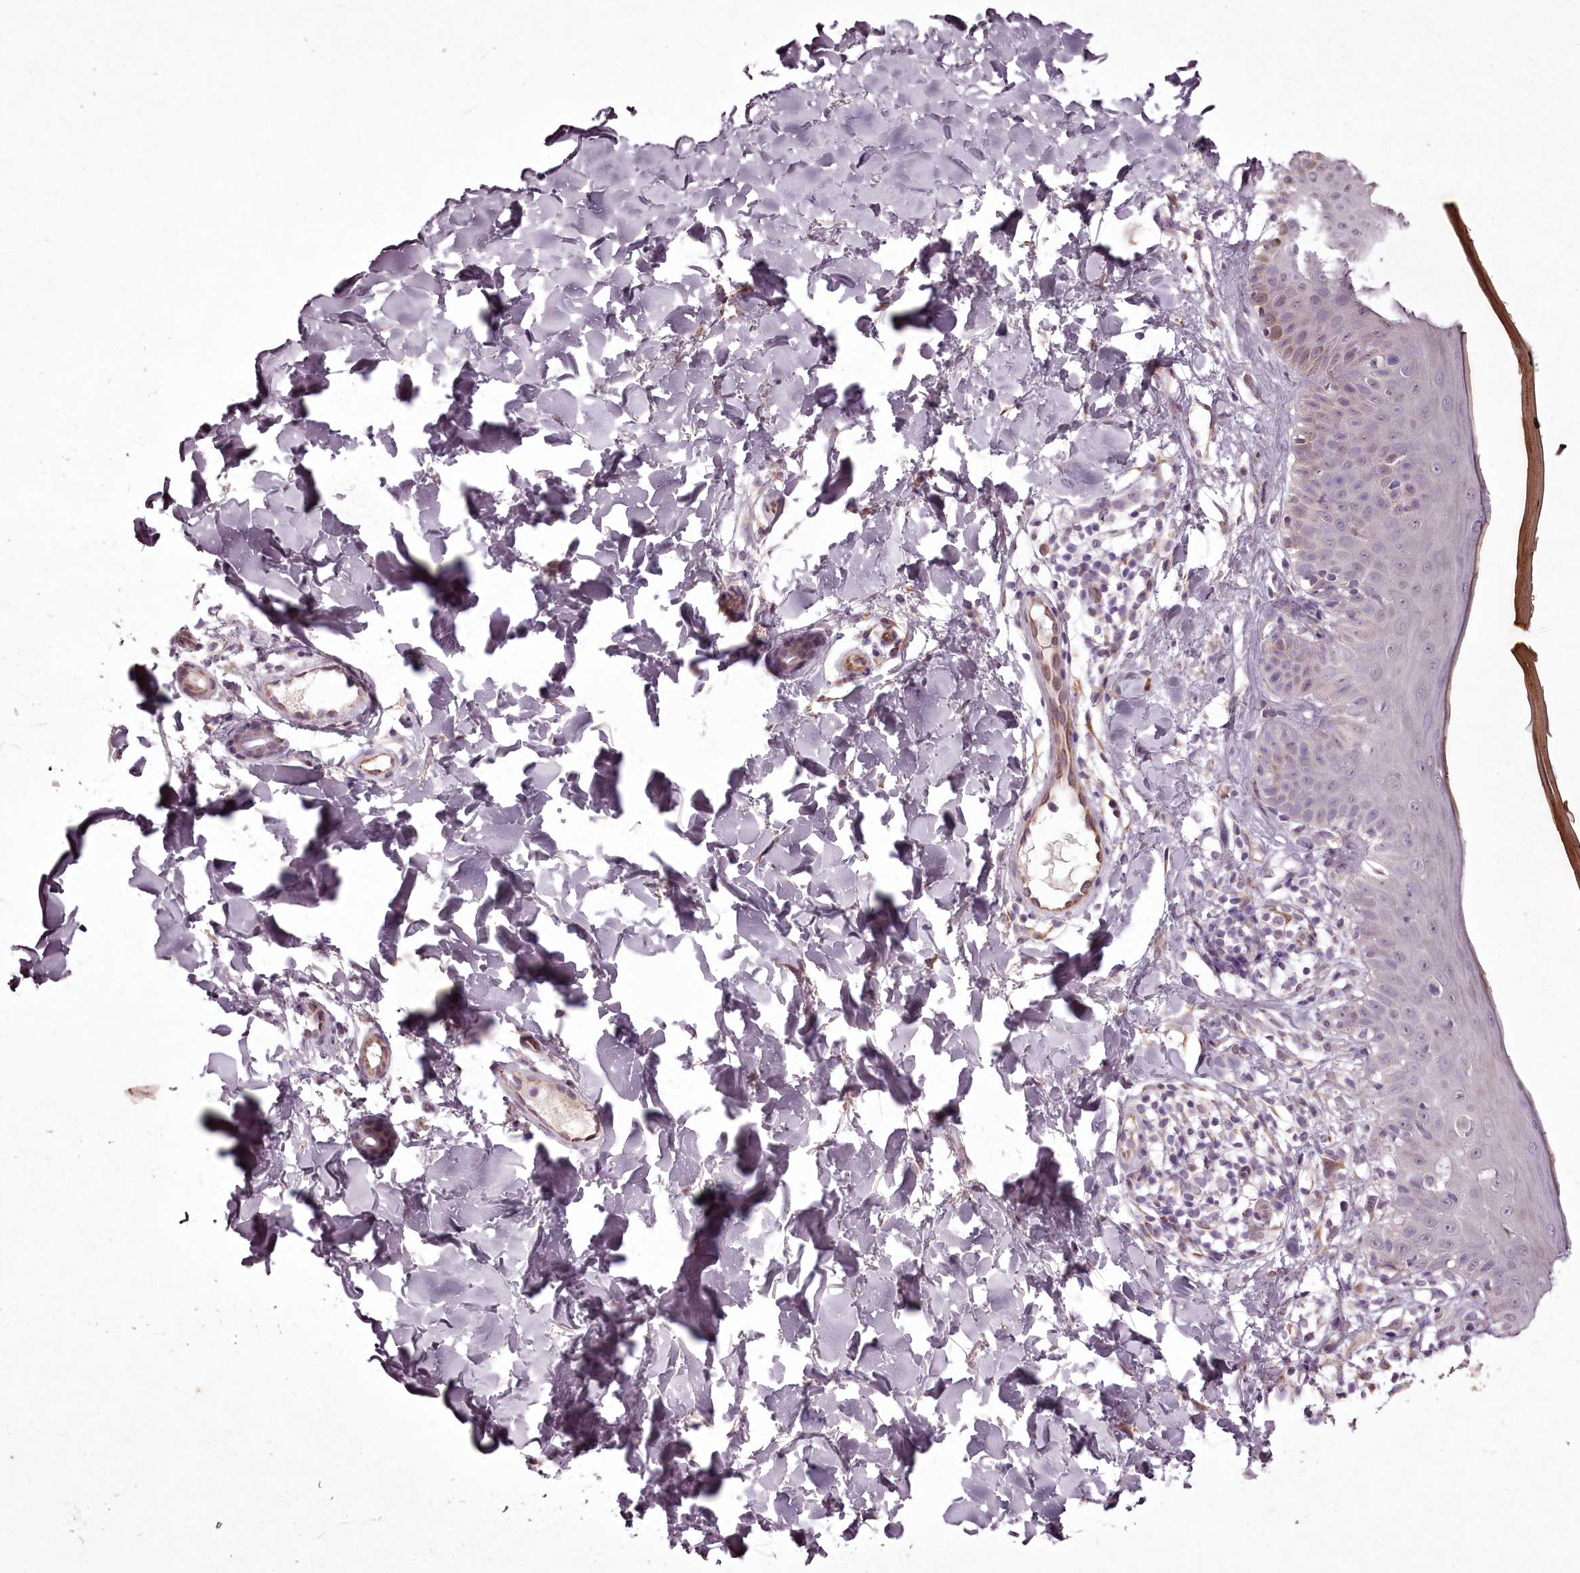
{"staining": {"intensity": "negative", "quantity": "none", "location": "none"}, "tissue": "skin", "cell_type": "Fibroblasts", "image_type": "normal", "snomed": [{"axis": "morphology", "description": "Normal tissue, NOS"}, {"axis": "topography", "description": "Skin"}], "caption": "Immunohistochemical staining of benign skin displays no significant staining in fibroblasts. (DAB (3,3'-diaminobenzidine) IHC, high magnification).", "gene": "C1orf56", "patient": {"sex": "male", "age": 52}}